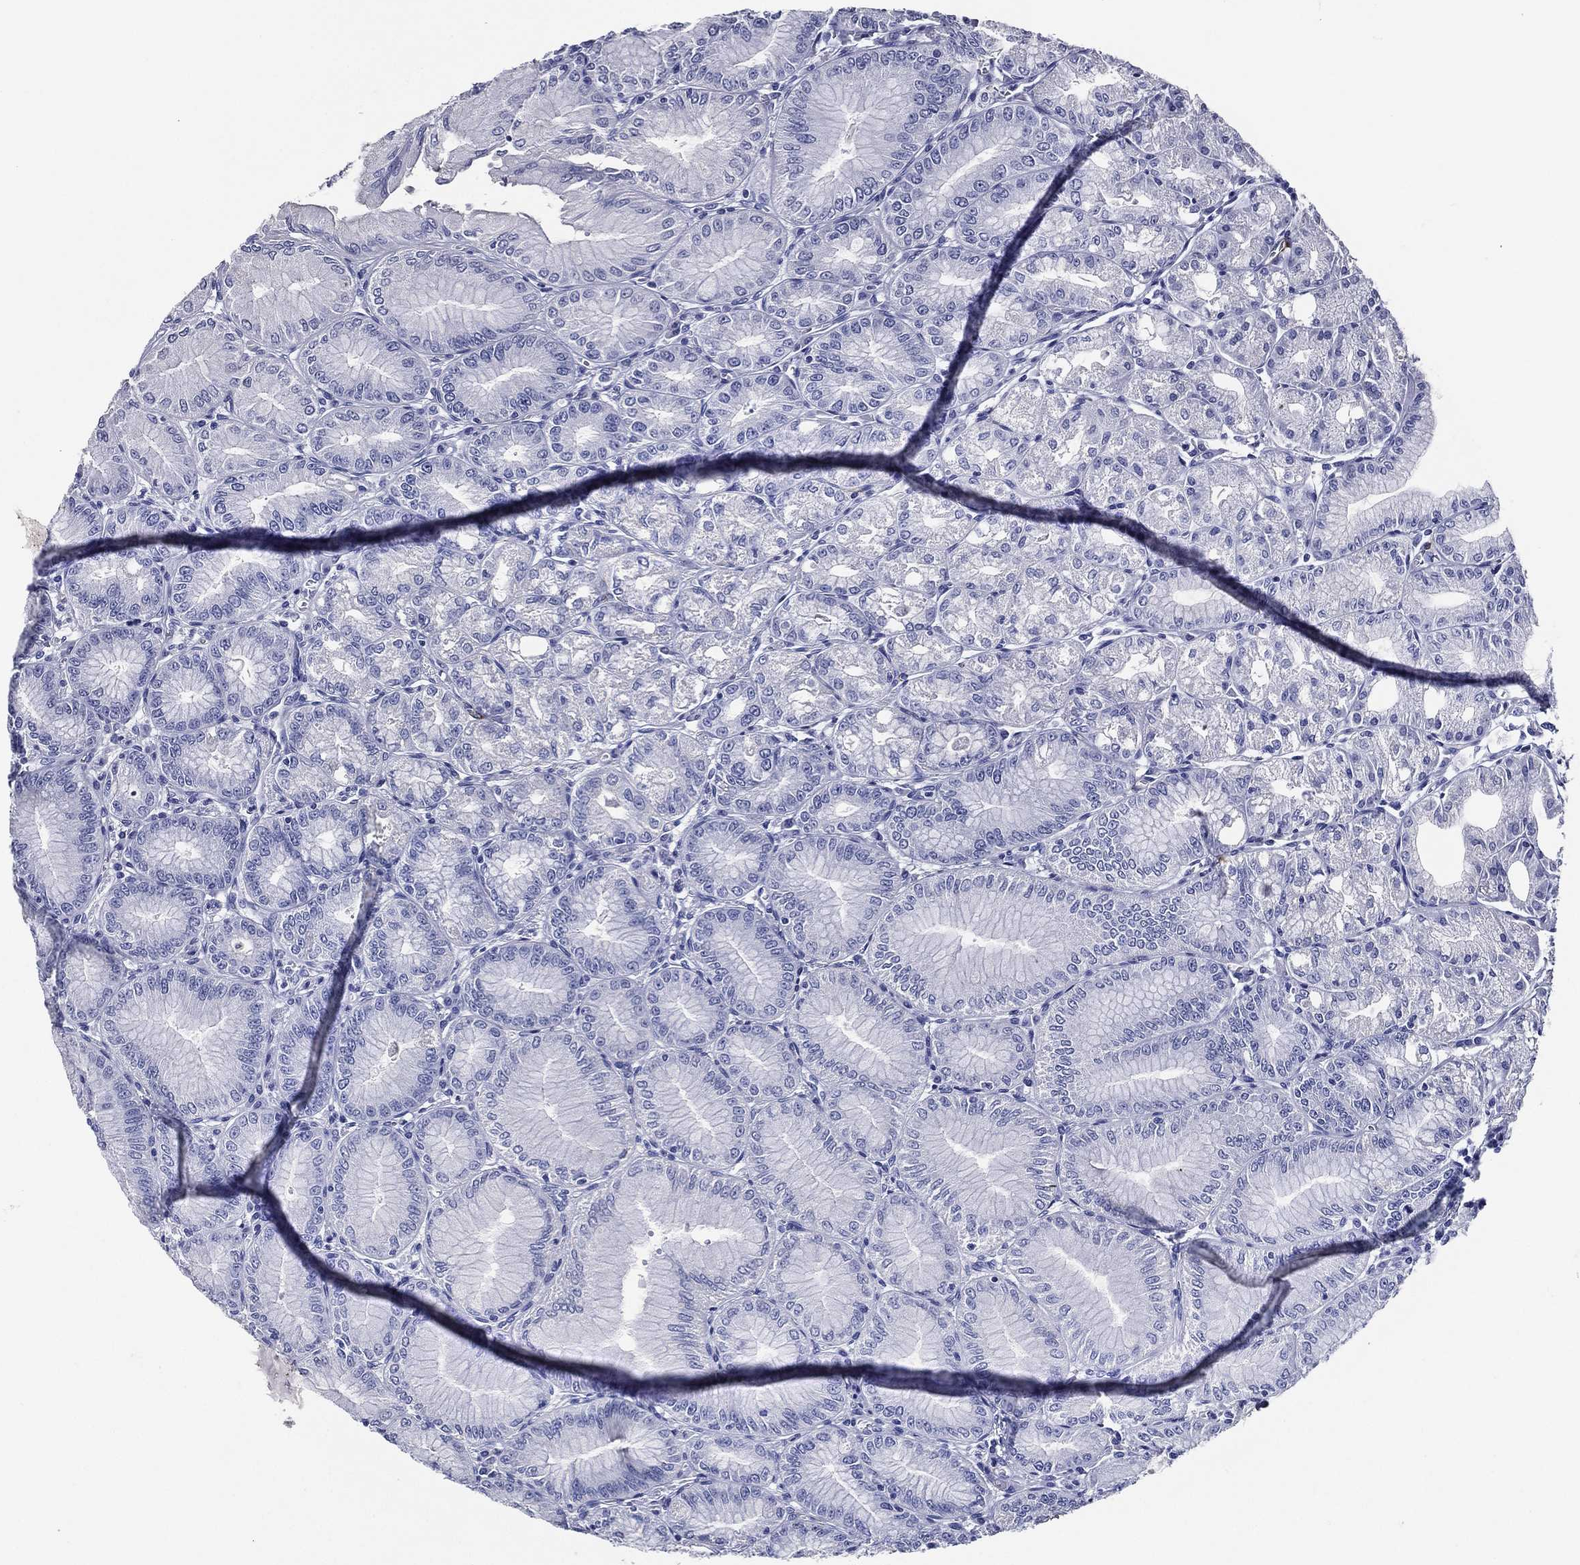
{"staining": {"intensity": "negative", "quantity": "none", "location": "none"}, "tissue": "stomach", "cell_type": "Glandular cells", "image_type": "normal", "snomed": [{"axis": "morphology", "description": "Normal tissue, NOS"}, {"axis": "topography", "description": "Stomach"}], "caption": "The histopathology image reveals no significant expression in glandular cells of stomach.", "gene": "ACE2", "patient": {"sex": "male", "age": 71}}